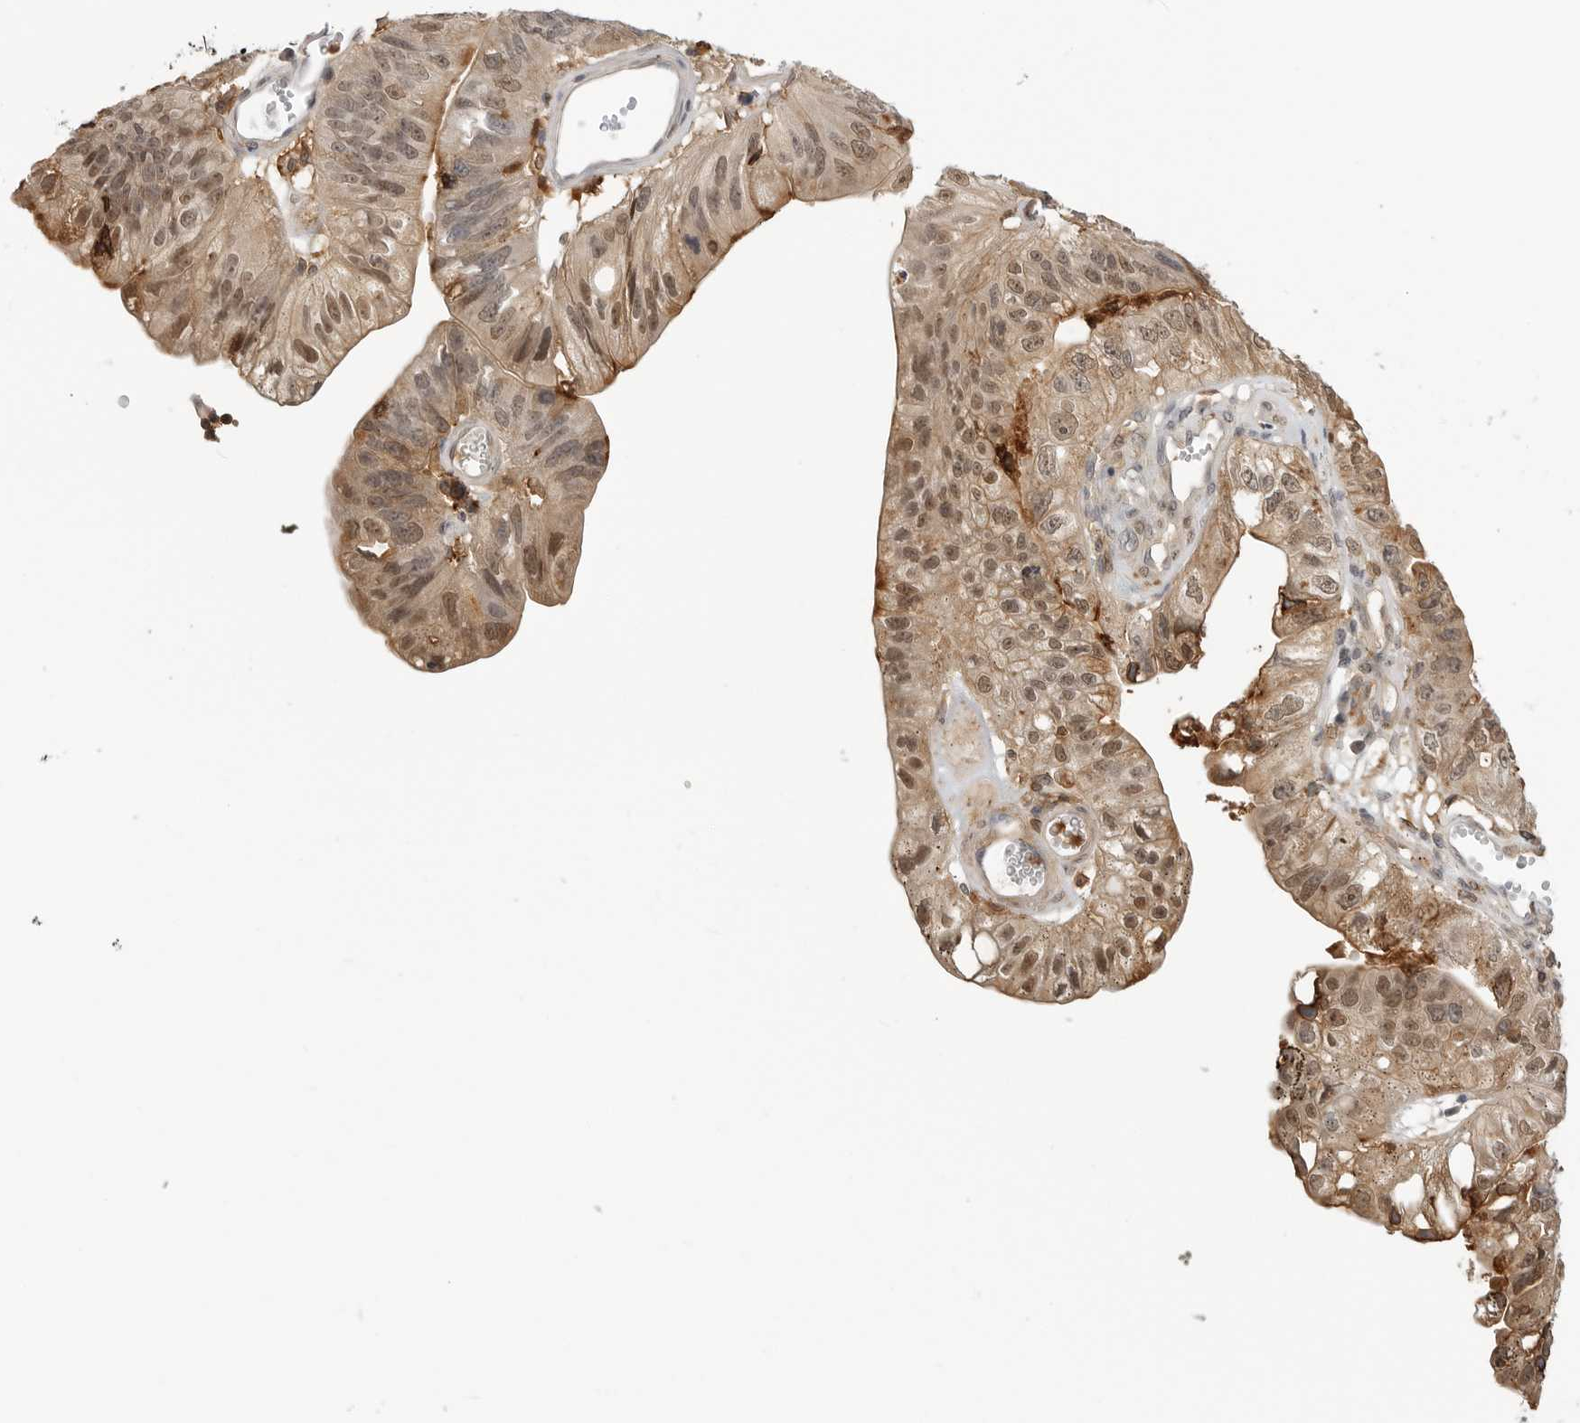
{"staining": {"intensity": "moderate", "quantity": ">75%", "location": "cytoplasmic/membranous,nuclear"}, "tissue": "stomach cancer", "cell_type": "Tumor cells", "image_type": "cancer", "snomed": [{"axis": "morphology", "description": "Adenocarcinoma, NOS"}, {"axis": "topography", "description": "Stomach"}], "caption": "Immunohistochemical staining of human stomach adenocarcinoma shows moderate cytoplasmic/membranous and nuclear protein expression in about >75% of tumor cells. (DAB IHC with brightfield microscopy, high magnification).", "gene": "ANXA11", "patient": {"sex": "male", "age": 59}}